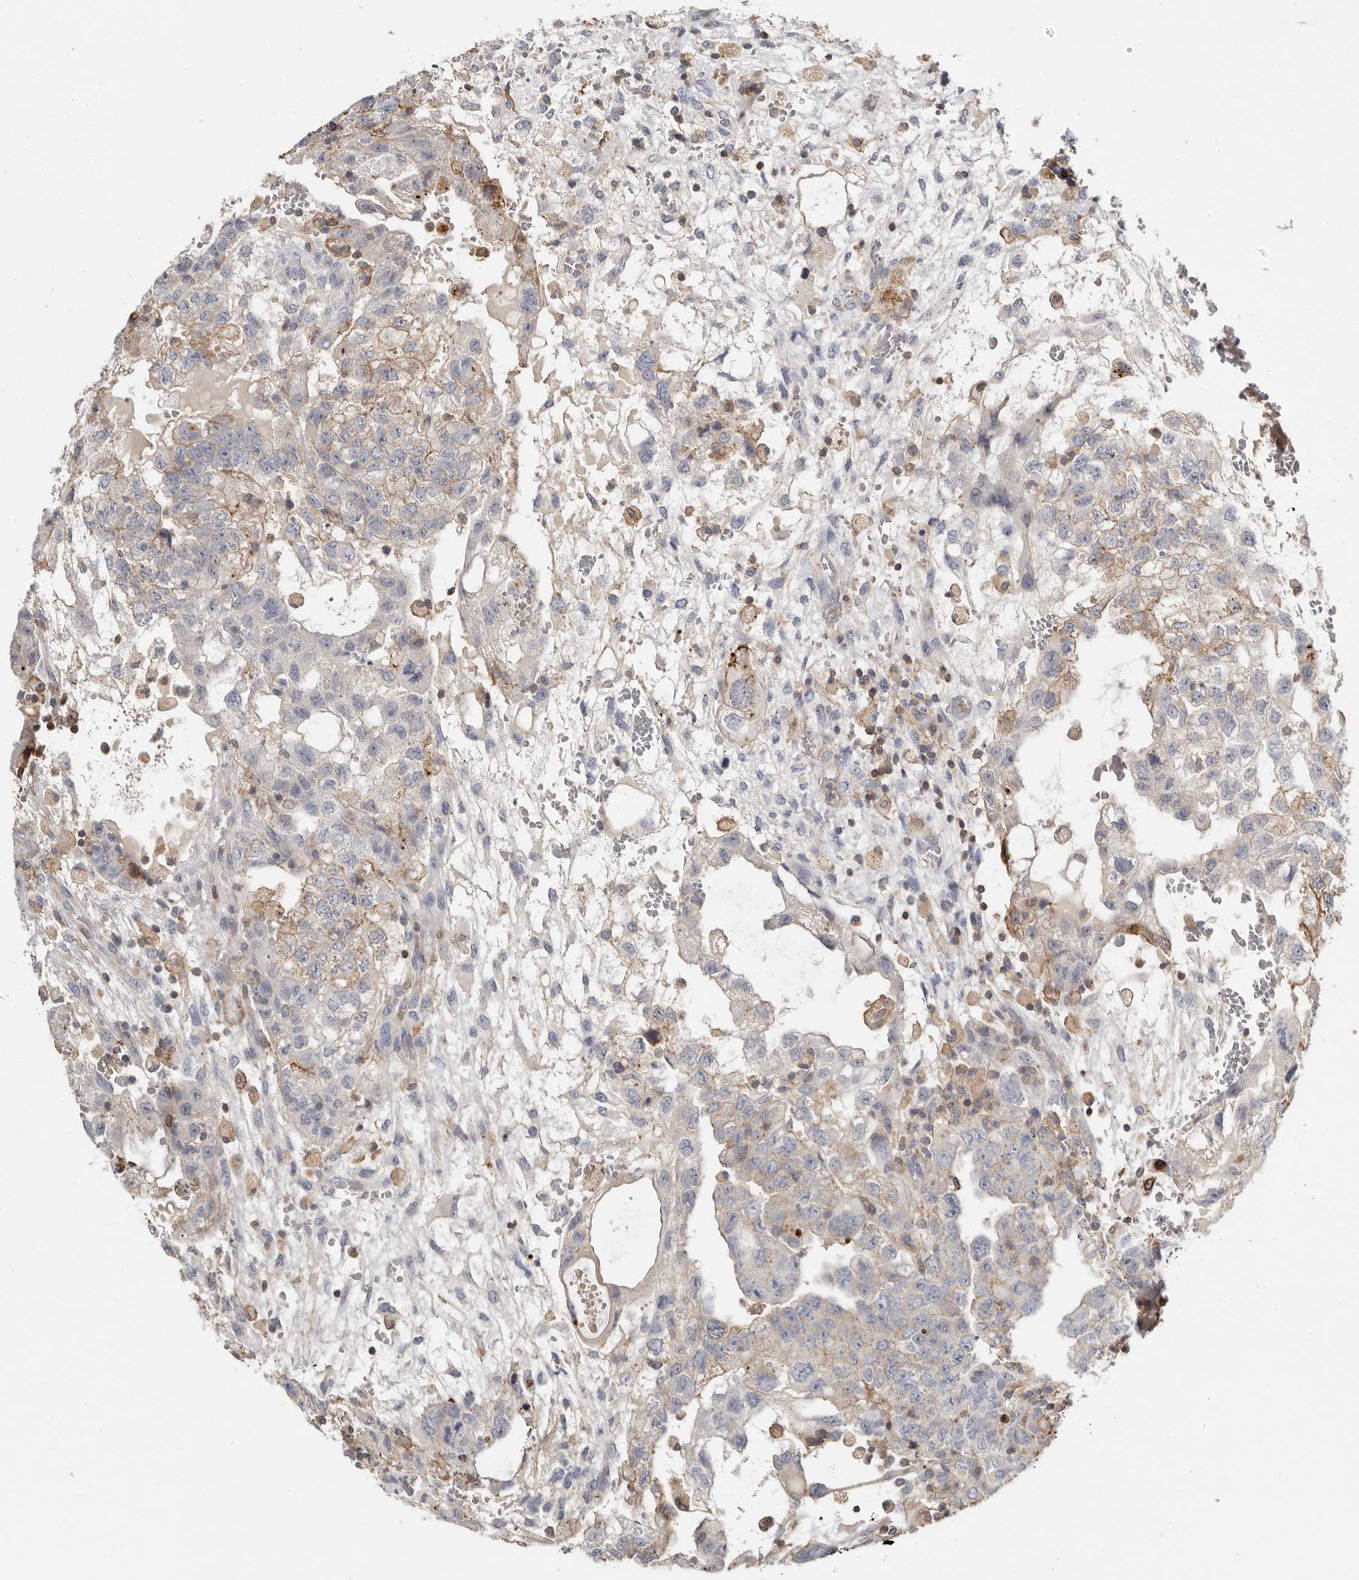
{"staining": {"intensity": "moderate", "quantity": "<25%", "location": "cytoplasmic/membranous"}, "tissue": "testis cancer", "cell_type": "Tumor cells", "image_type": "cancer", "snomed": [{"axis": "morphology", "description": "Carcinoma, Embryonal, NOS"}, {"axis": "topography", "description": "Testis"}], "caption": "IHC (DAB (3,3'-diaminobenzidine)) staining of testis cancer (embryonal carcinoma) demonstrates moderate cytoplasmic/membranous protein expression in about <25% of tumor cells.", "gene": "KIF26B", "patient": {"sex": "male", "age": 36}}